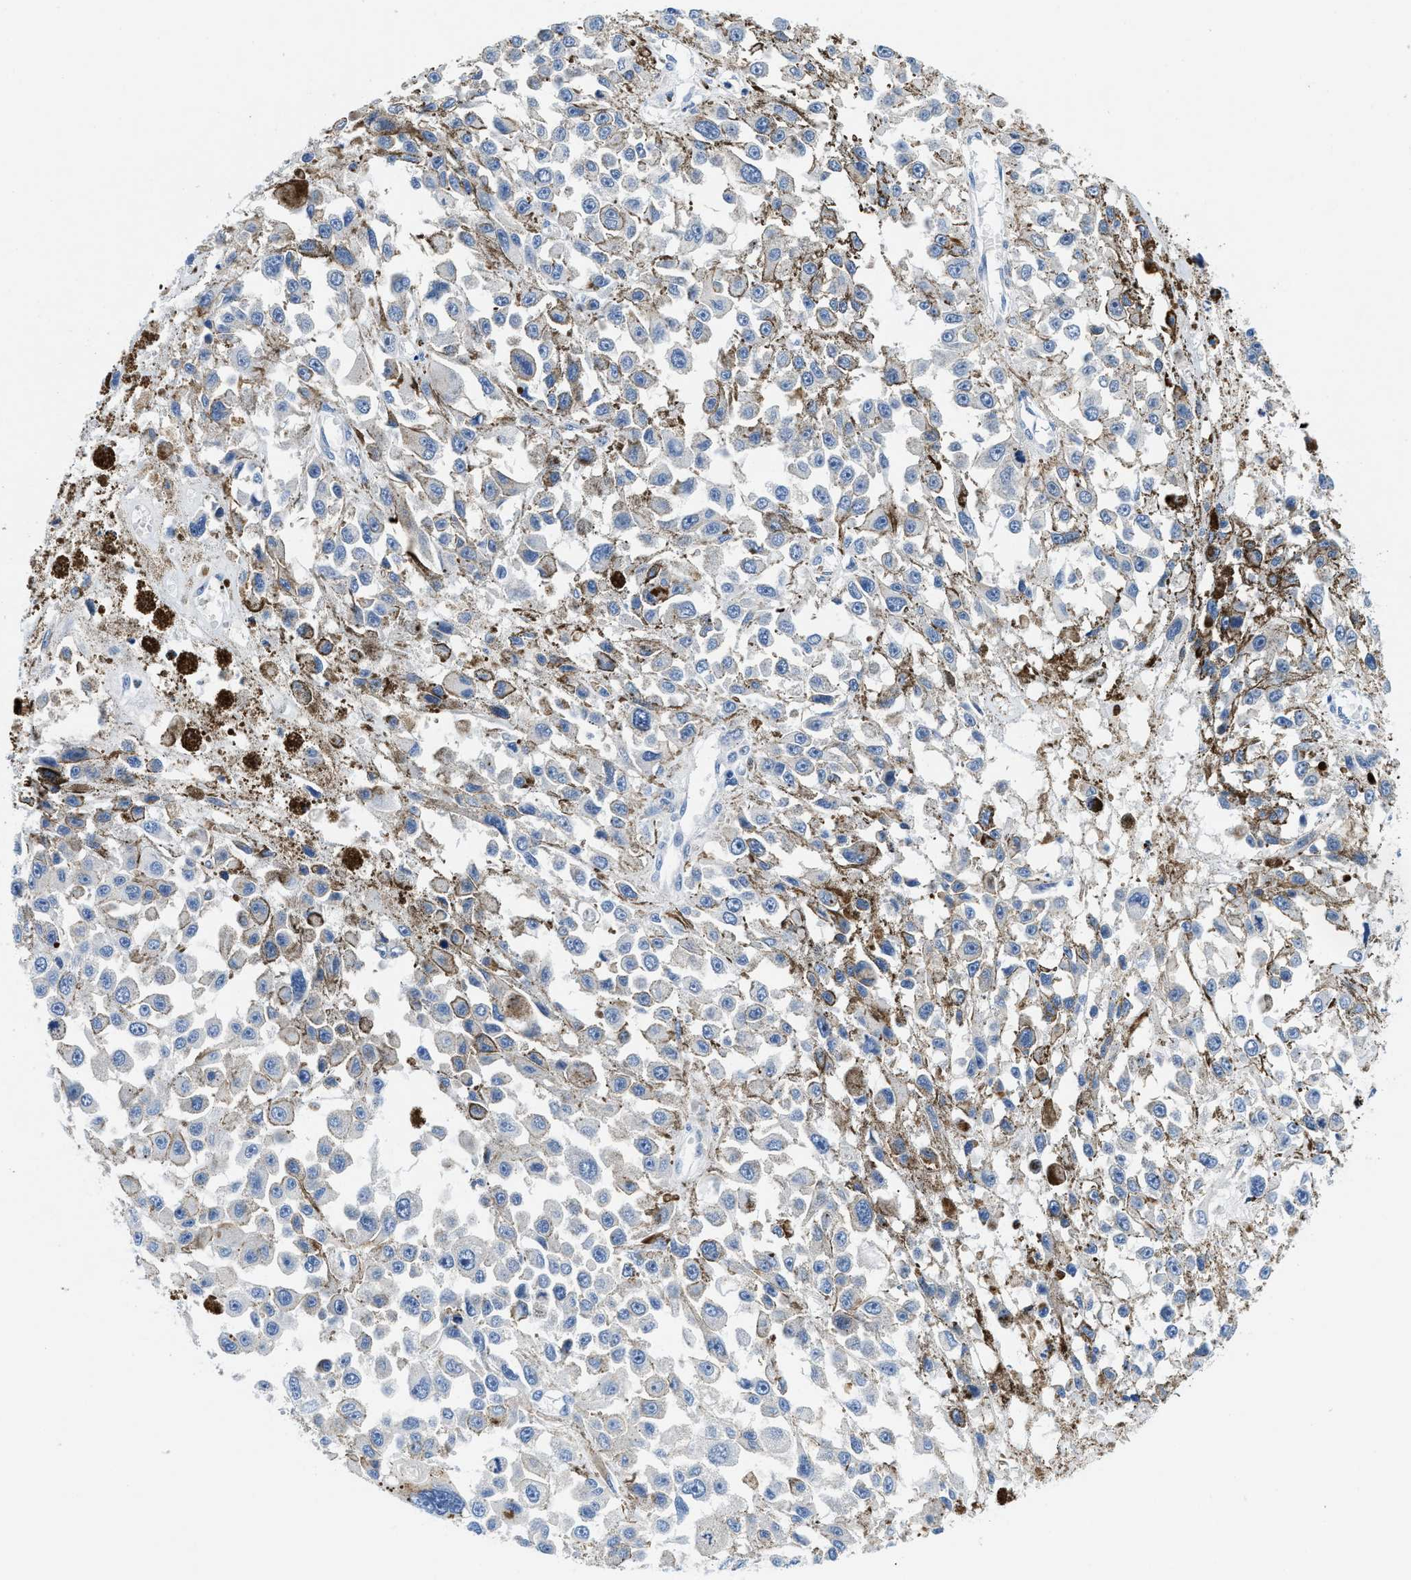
{"staining": {"intensity": "negative", "quantity": "none", "location": "none"}, "tissue": "melanoma", "cell_type": "Tumor cells", "image_type": "cancer", "snomed": [{"axis": "morphology", "description": "Malignant melanoma, Metastatic site"}, {"axis": "topography", "description": "Lymph node"}], "caption": "Immunohistochemistry histopathology image of neoplastic tissue: melanoma stained with DAB reveals no significant protein staining in tumor cells. The staining was performed using DAB (3,3'-diaminobenzidine) to visualize the protein expression in brown, while the nuclei were stained in blue with hematoxylin (Magnification: 20x).", "gene": "IKBKE", "patient": {"sex": "male", "age": 59}}